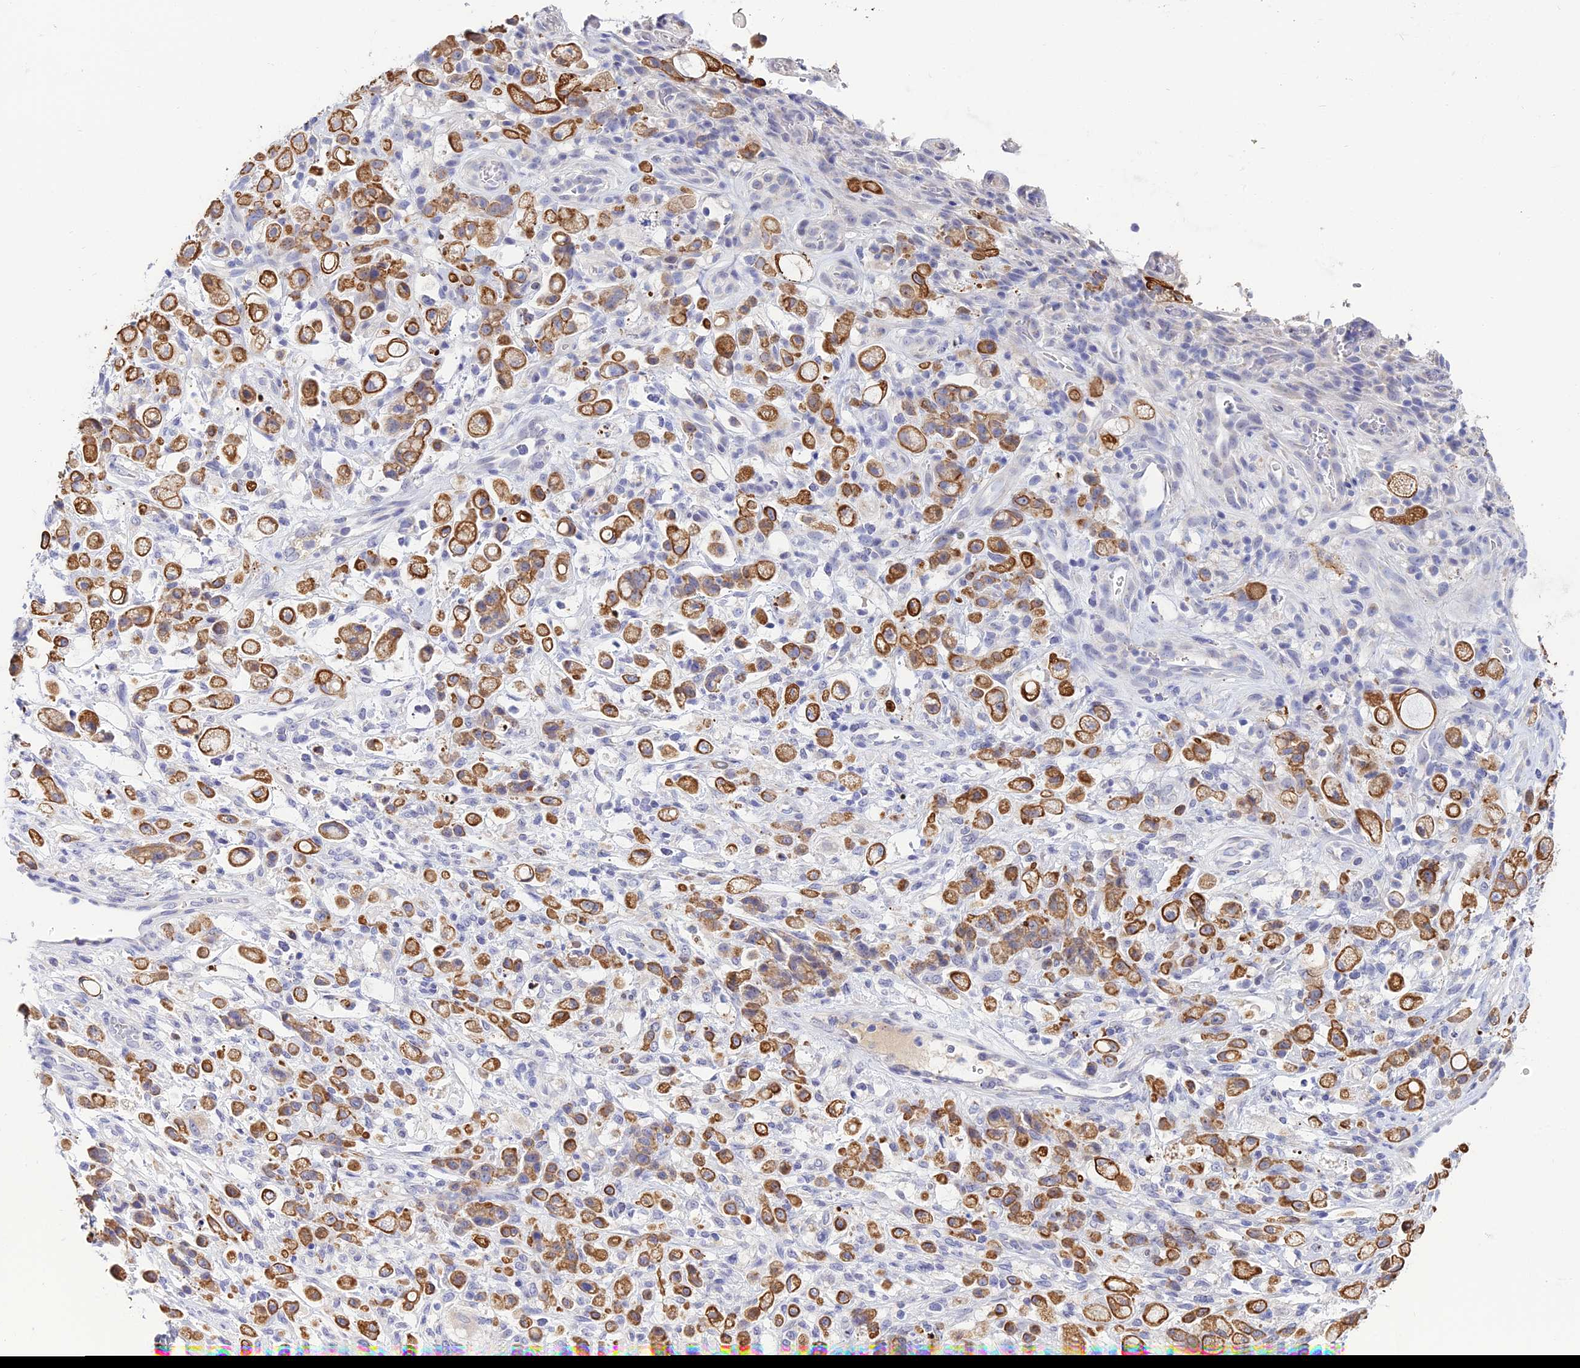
{"staining": {"intensity": "strong", "quantity": ">75%", "location": "cytoplasmic/membranous"}, "tissue": "stomach cancer", "cell_type": "Tumor cells", "image_type": "cancer", "snomed": [{"axis": "morphology", "description": "Adenocarcinoma, NOS"}, {"axis": "topography", "description": "Stomach"}], "caption": "Immunohistochemistry of human adenocarcinoma (stomach) exhibits high levels of strong cytoplasmic/membranous expression in about >75% of tumor cells. (DAB (3,3'-diaminobenzidine) IHC with brightfield microscopy, high magnification).", "gene": "ZXDA", "patient": {"sex": "female", "age": 60}}